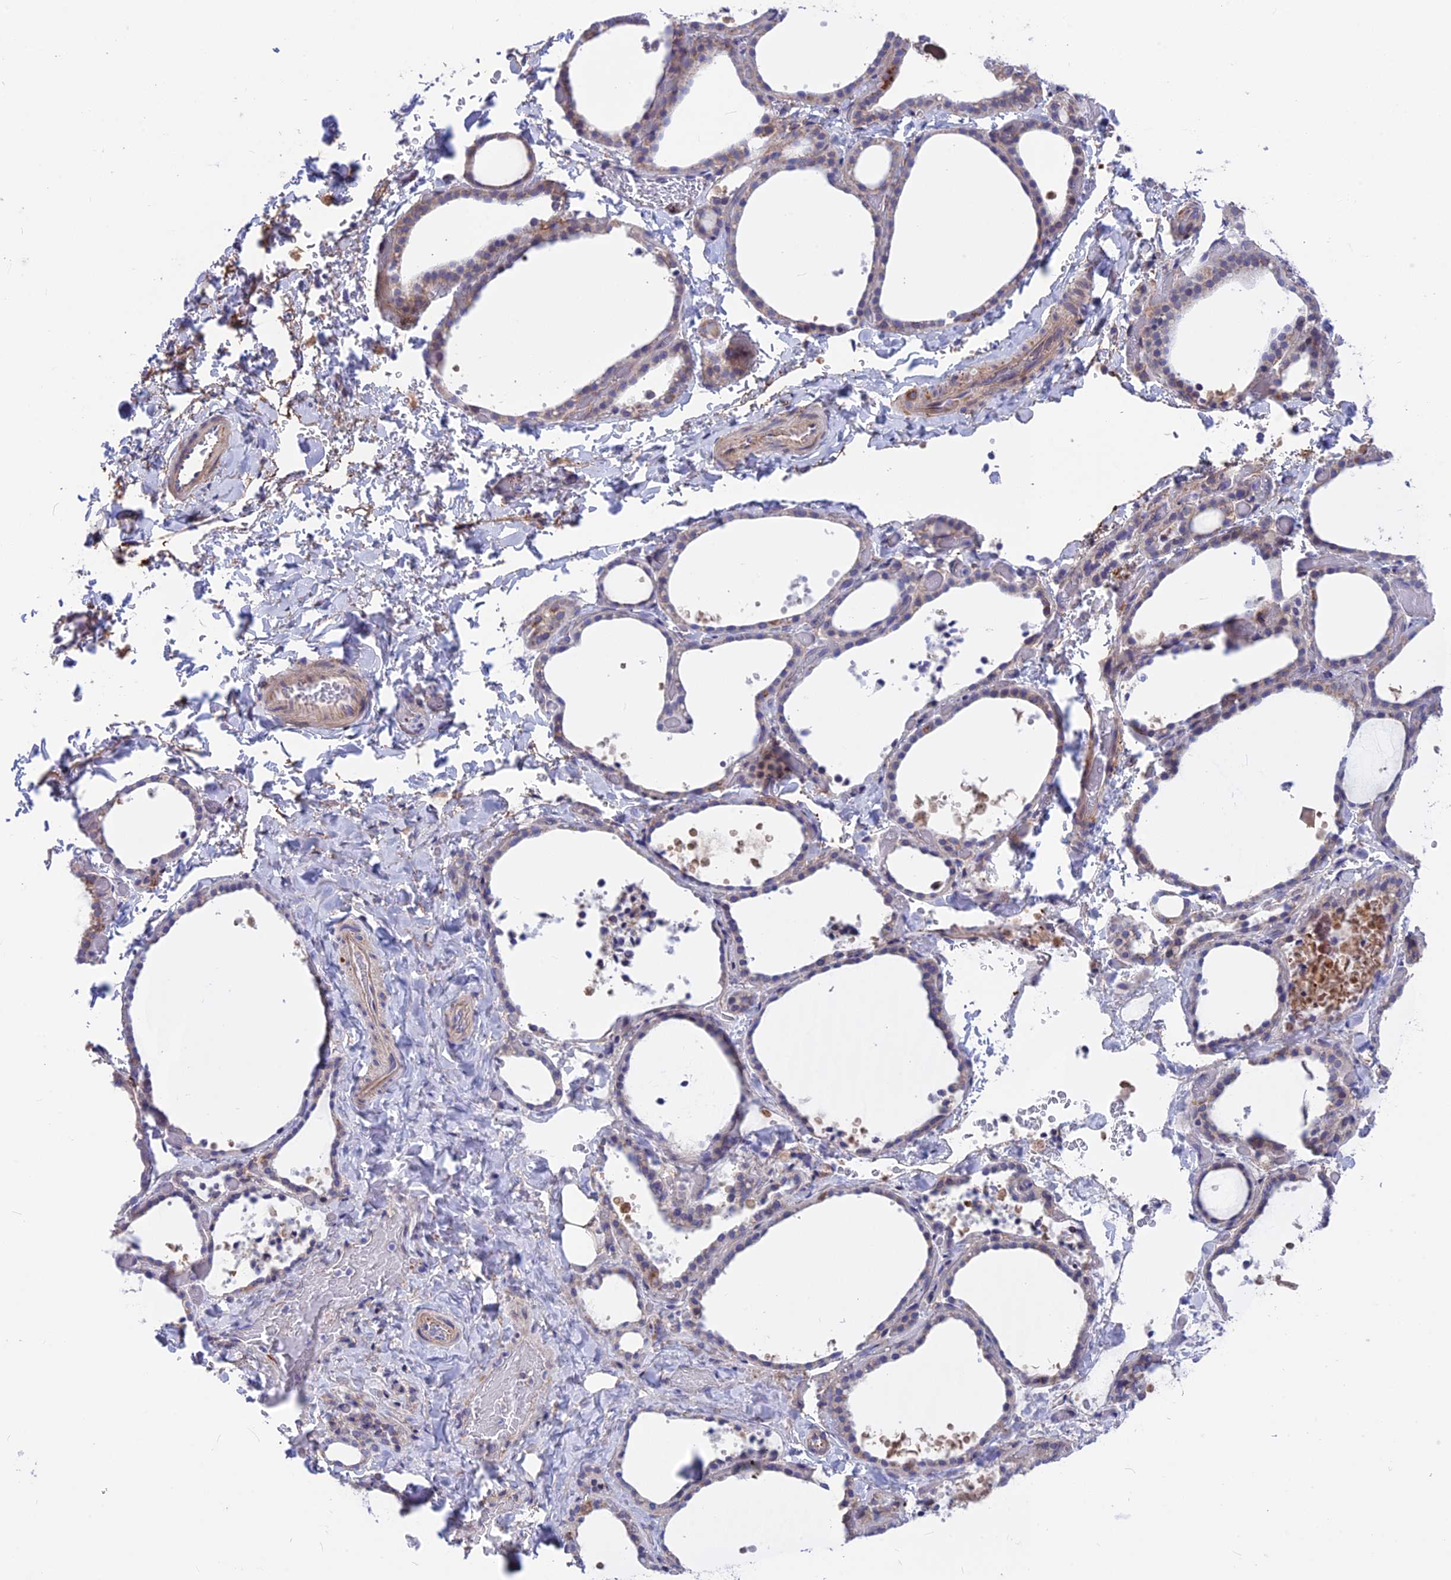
{"staining": {"intensity": "weak", "quantity": "25%-75%", "location": "cytoplasmic/membranous"}, "tissue": "thyroid gland", "cell_type": "Glandular cells", "image_type": "normal", "snomed": [{"axis": "morphology", "description": "Normal tissue, NOS"}, {"axis": "topography", "description": "Thyroid gland"}], "caption": "High-power microscopy captured an immunohistochemistry image of benign thyroid gland, revealing weak cytoplasmic/membranous expression in approximately 25%-75% of glandular cells. The protein is shown in brown color, while the nuclei are stained blue.", "gene": "PLAC9", "patient": {"sex": "female", "age": 44}}